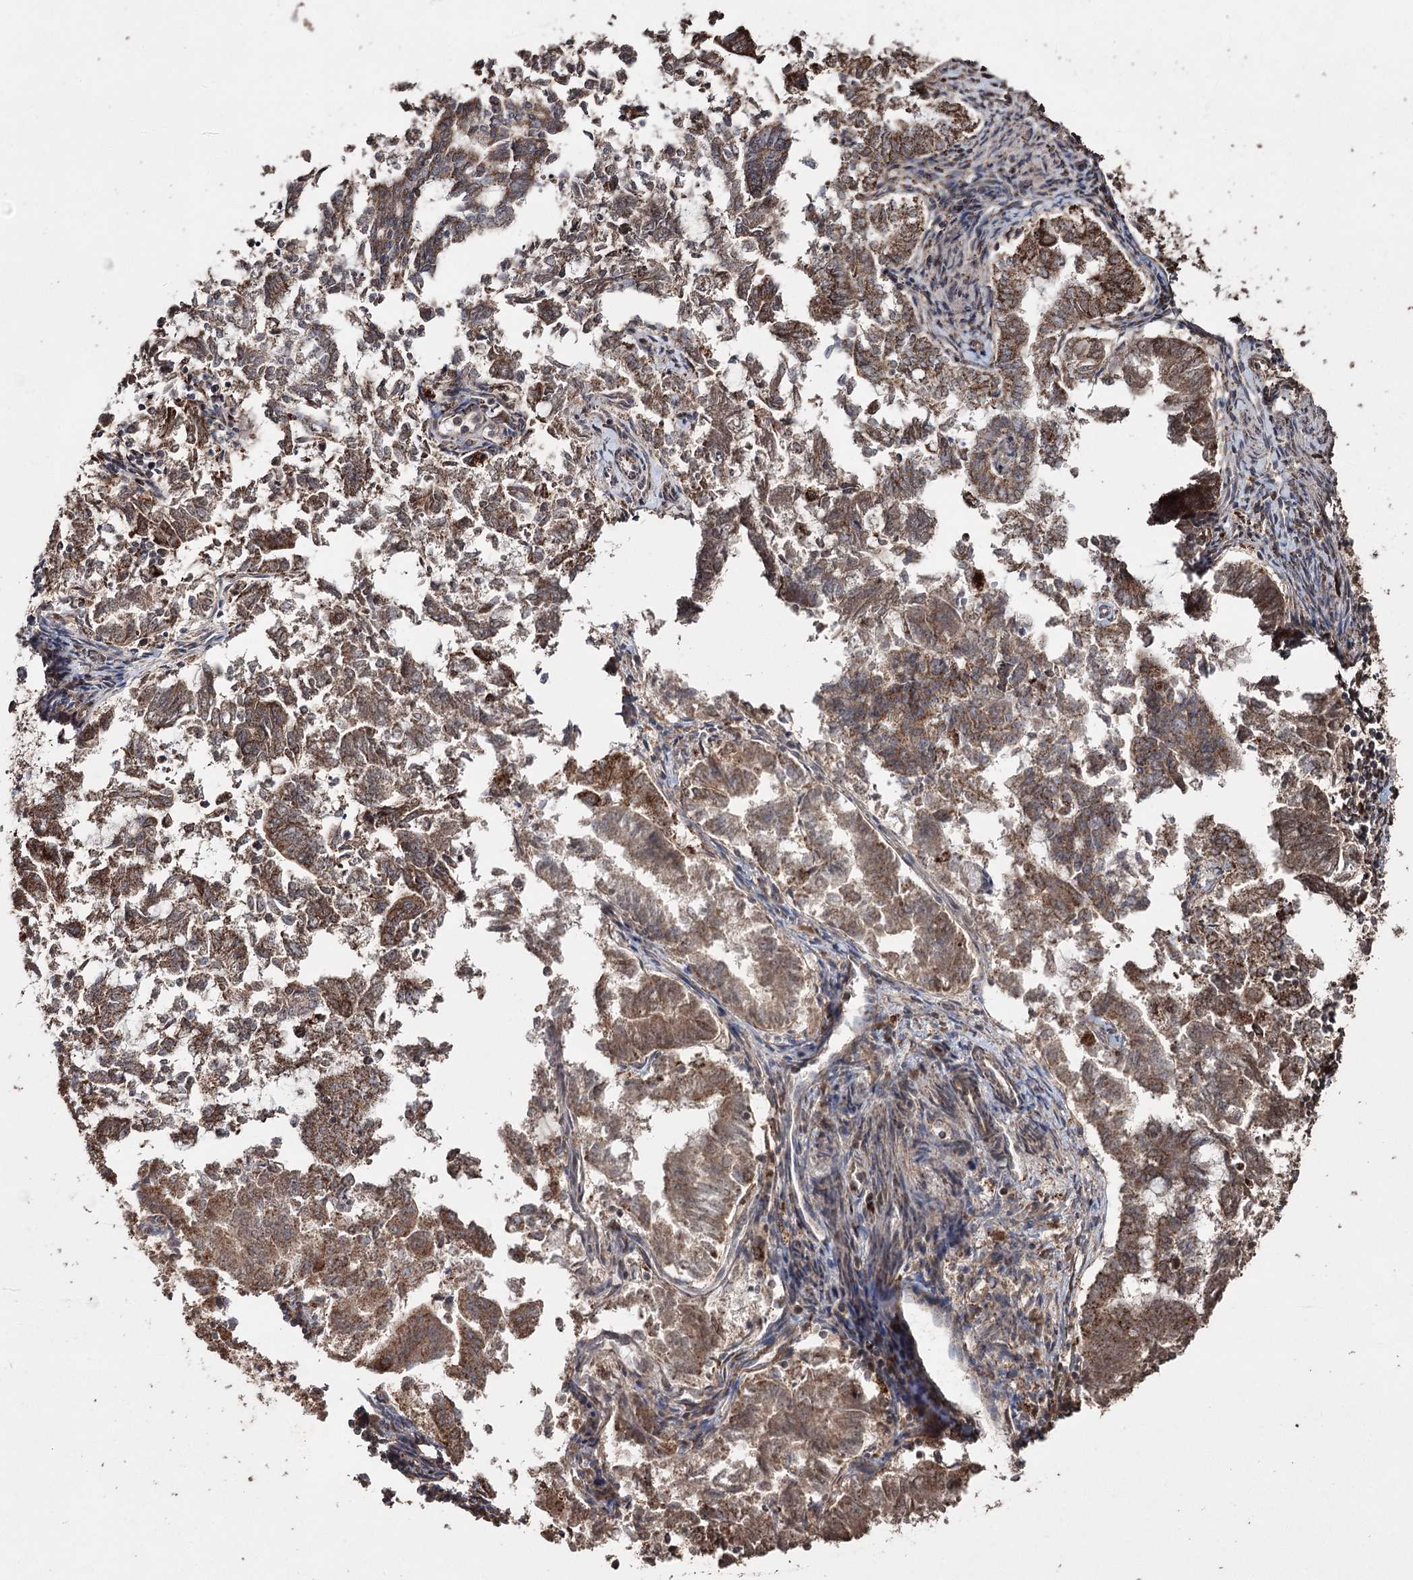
{"staining": {"intensity": "moderate", "quantity": ">75%", "location": "cytoplasmic/membranous"}, "tissue": "endometrial cancer", "cell_type": "Tumor cells", "image_type": "cancer", "snomed": [{"axis": "morphology", "description": "Adenocarcinoma, NOS"}, {"axis": "topography", "description": "Endometrium"}], "caption": "Brown immunohistochemical staining in adenocarcinoma (endometrial) displays moderate cytoplasmic/membranous staining in approximately >75% of tumor cells.", "gene": "SLF2", "patient": {"sex": "female", "age": 79}}